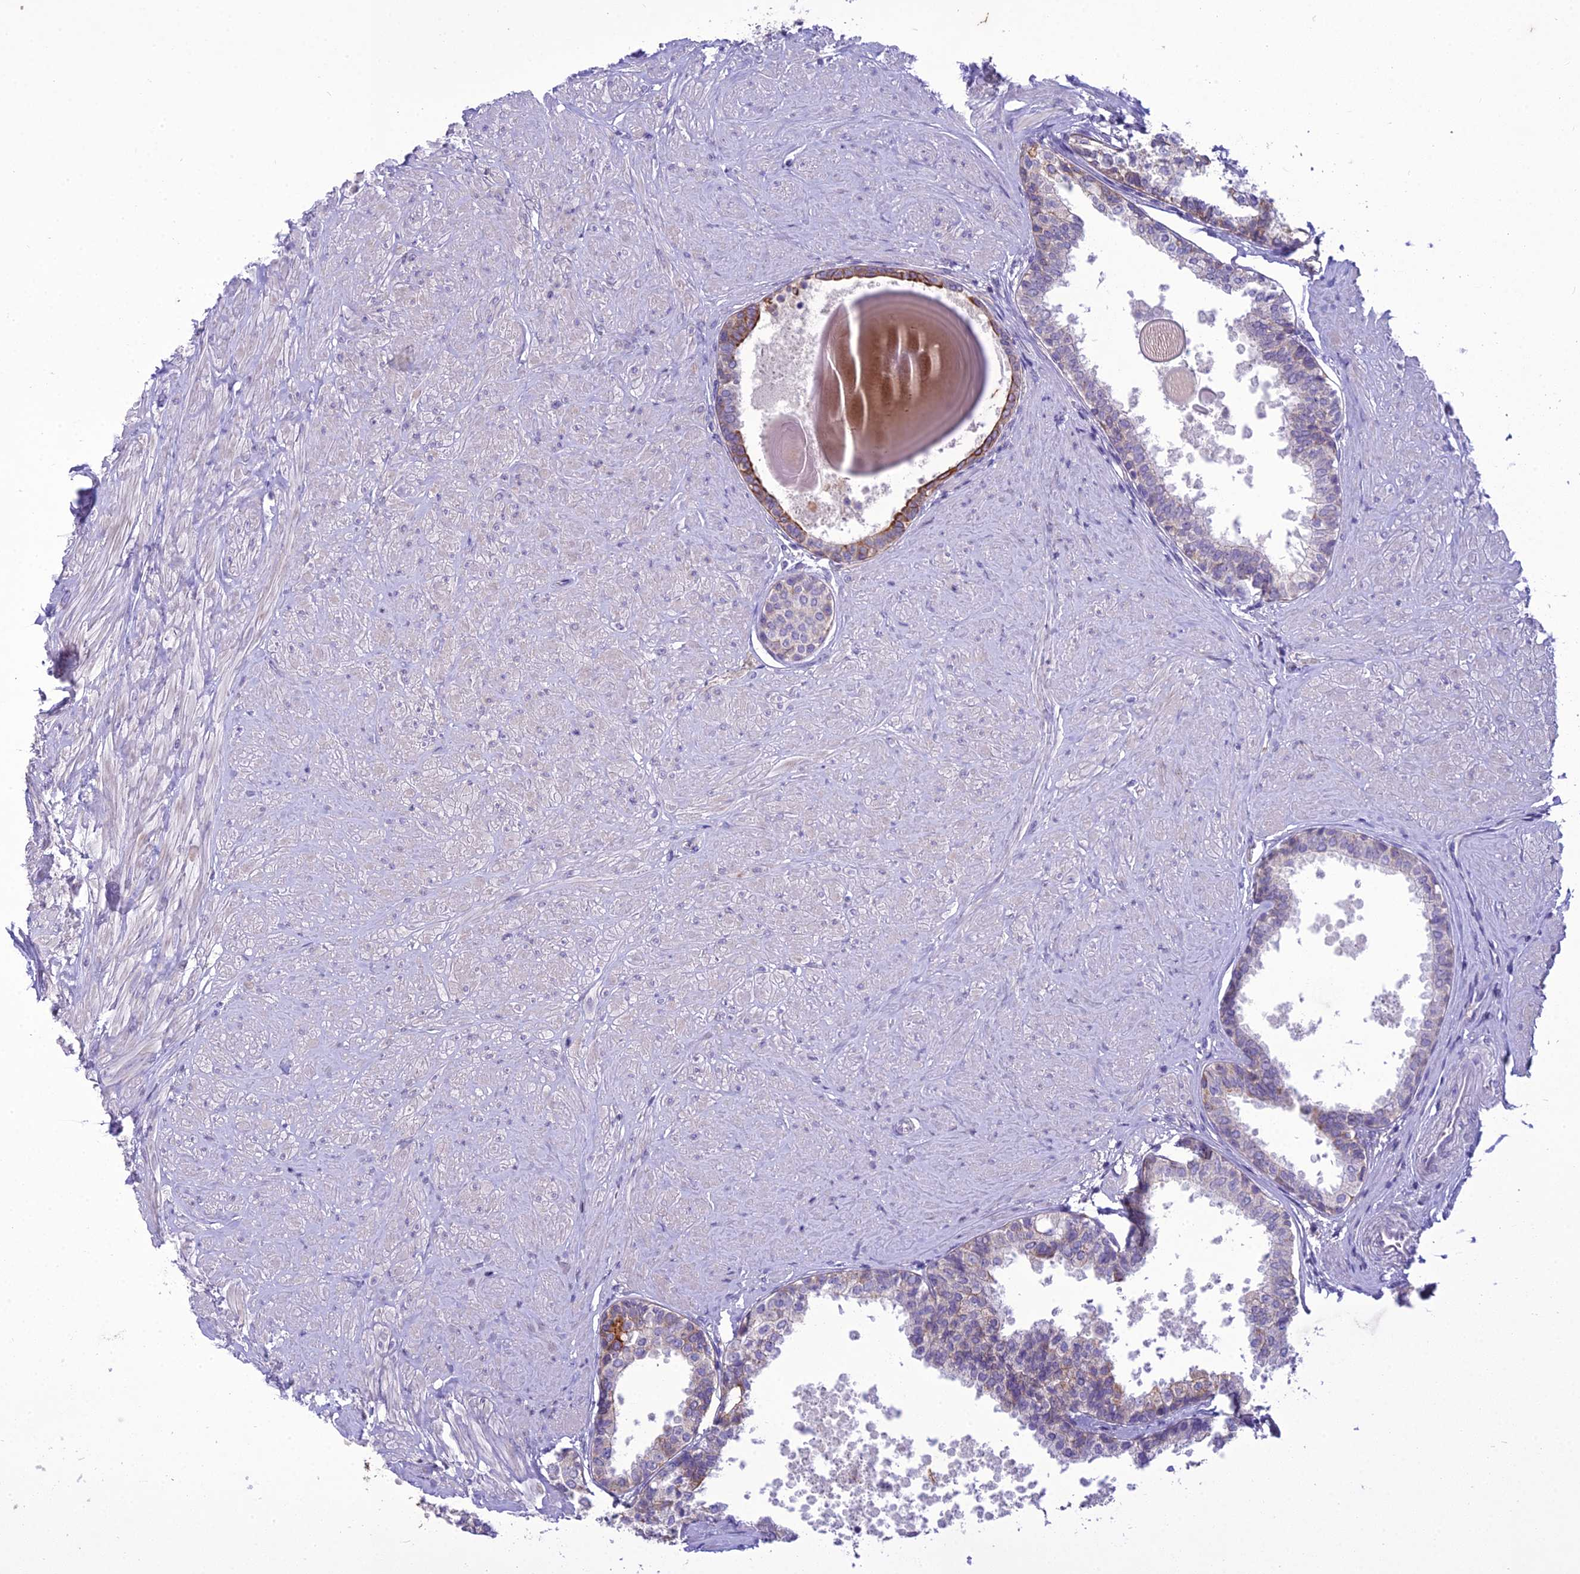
{"staining": {"intensity": "moderate", "quantity": "<25%", "location": "cytoplasmic/membranous"}, "tissue": "prostate", "cell_type": "Glandular cells", "image_type": "normal", "snomed": [{"axis": "morphology", "description": "Normal tissue, NOS"}, {"axis": "topography", "description": "Prostate"}], "caption": "The micrograph exhibits staining of normal prostate, revealing moderate cytoplasmic/membranous protein expression (brown color) within glandular cells.", "gene": "SCRT1", "patient": {"sex": "male", "age": 48}}